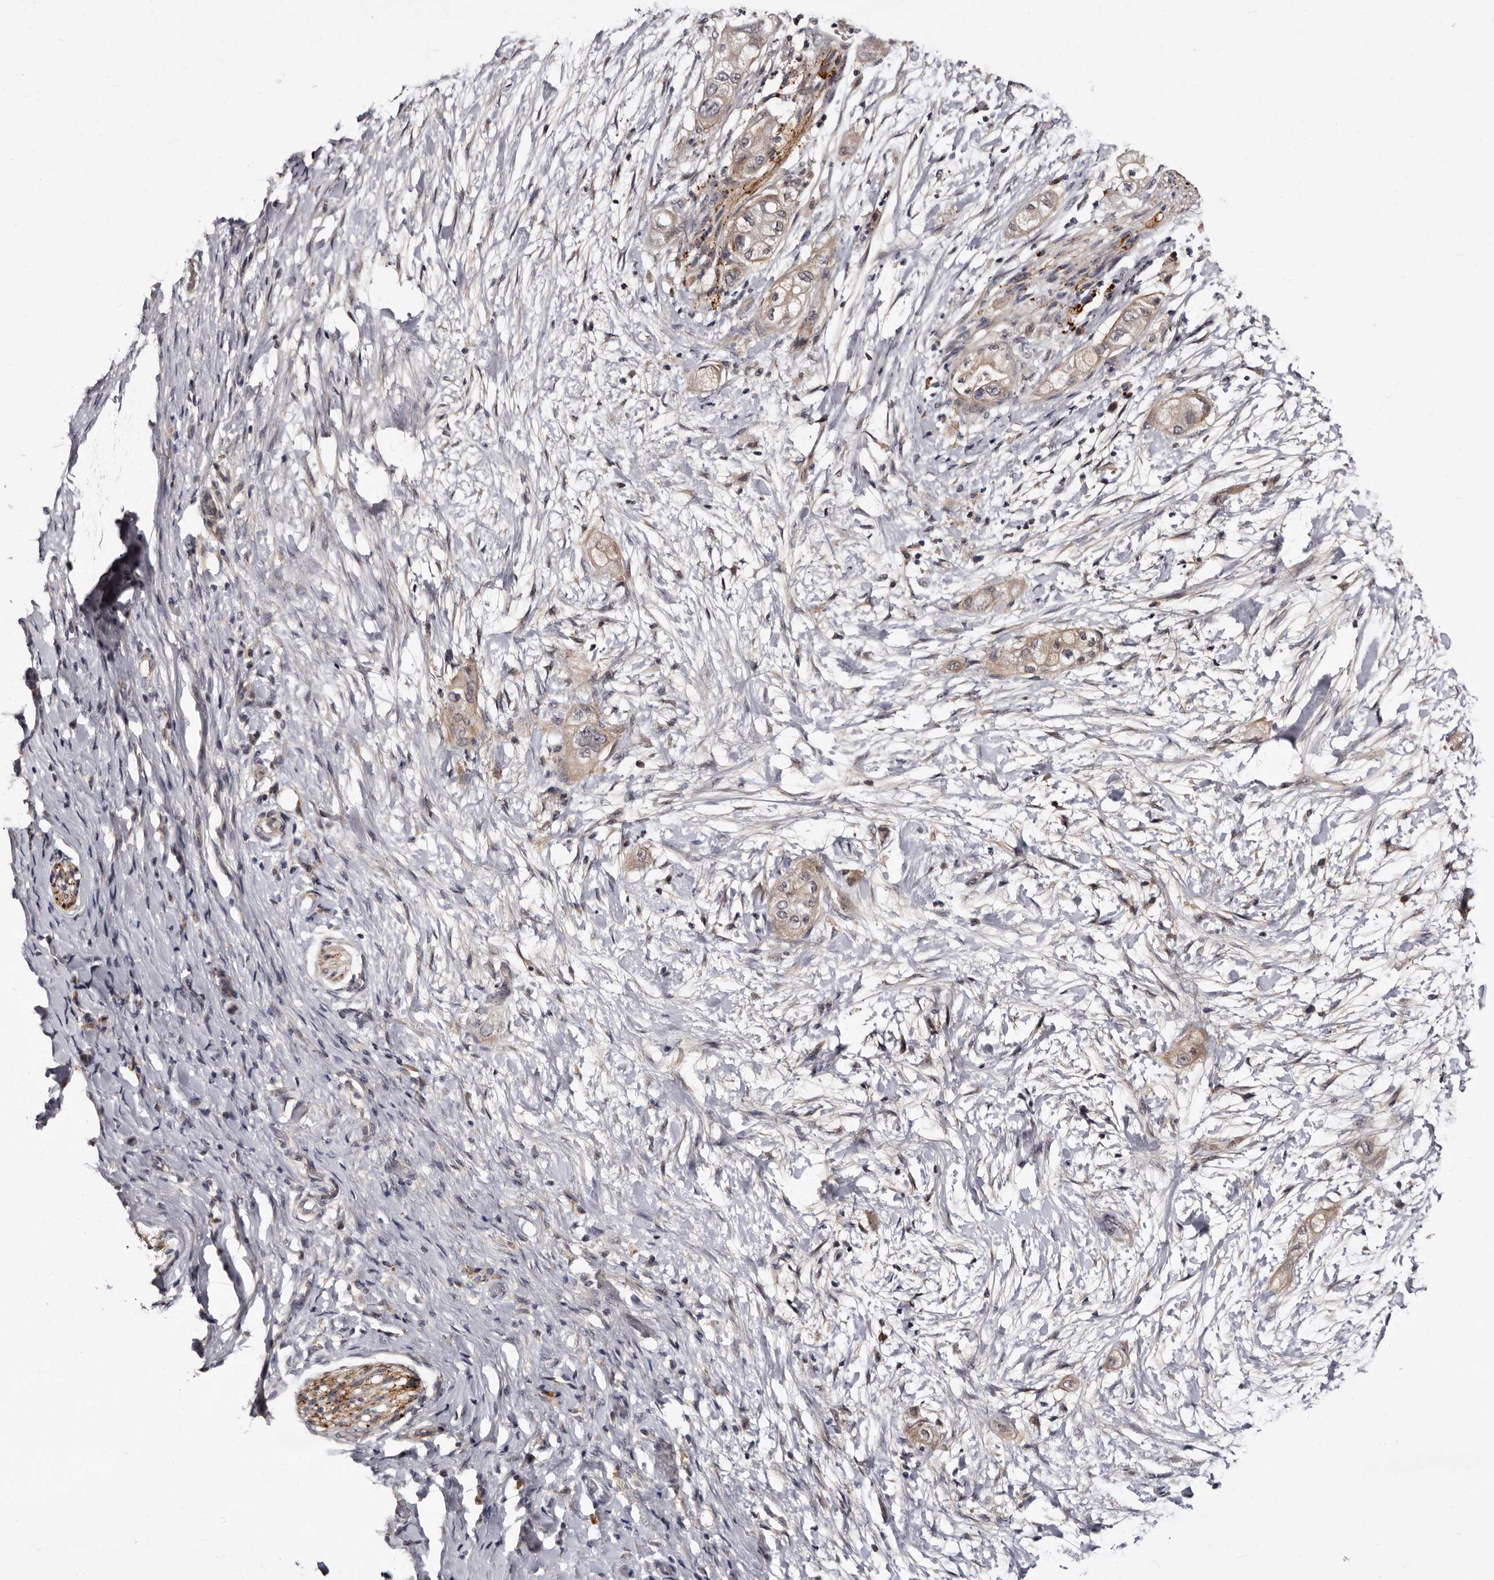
{"staining": {"intensity": "weak", "quantity": "<25%", "location": "cytoplasmic/membranous"}, "tissue": "pancreatic cancer", "cell_type": "Tumor cells", "image_type": "cancer", "snomed": [{"axis": "morphology", "description": "Adenocarcinoma, NOS"}, {"axis": "topography", "description": "Pancreas"}], "caption": "IHC of pancreatic cancer exhibits no staining in tumor cells. (DAB immunohistochemistry with hematoxylin counter stain).", "gene": "LANCL2", "patient": {"sex": "male", "age": 58}}